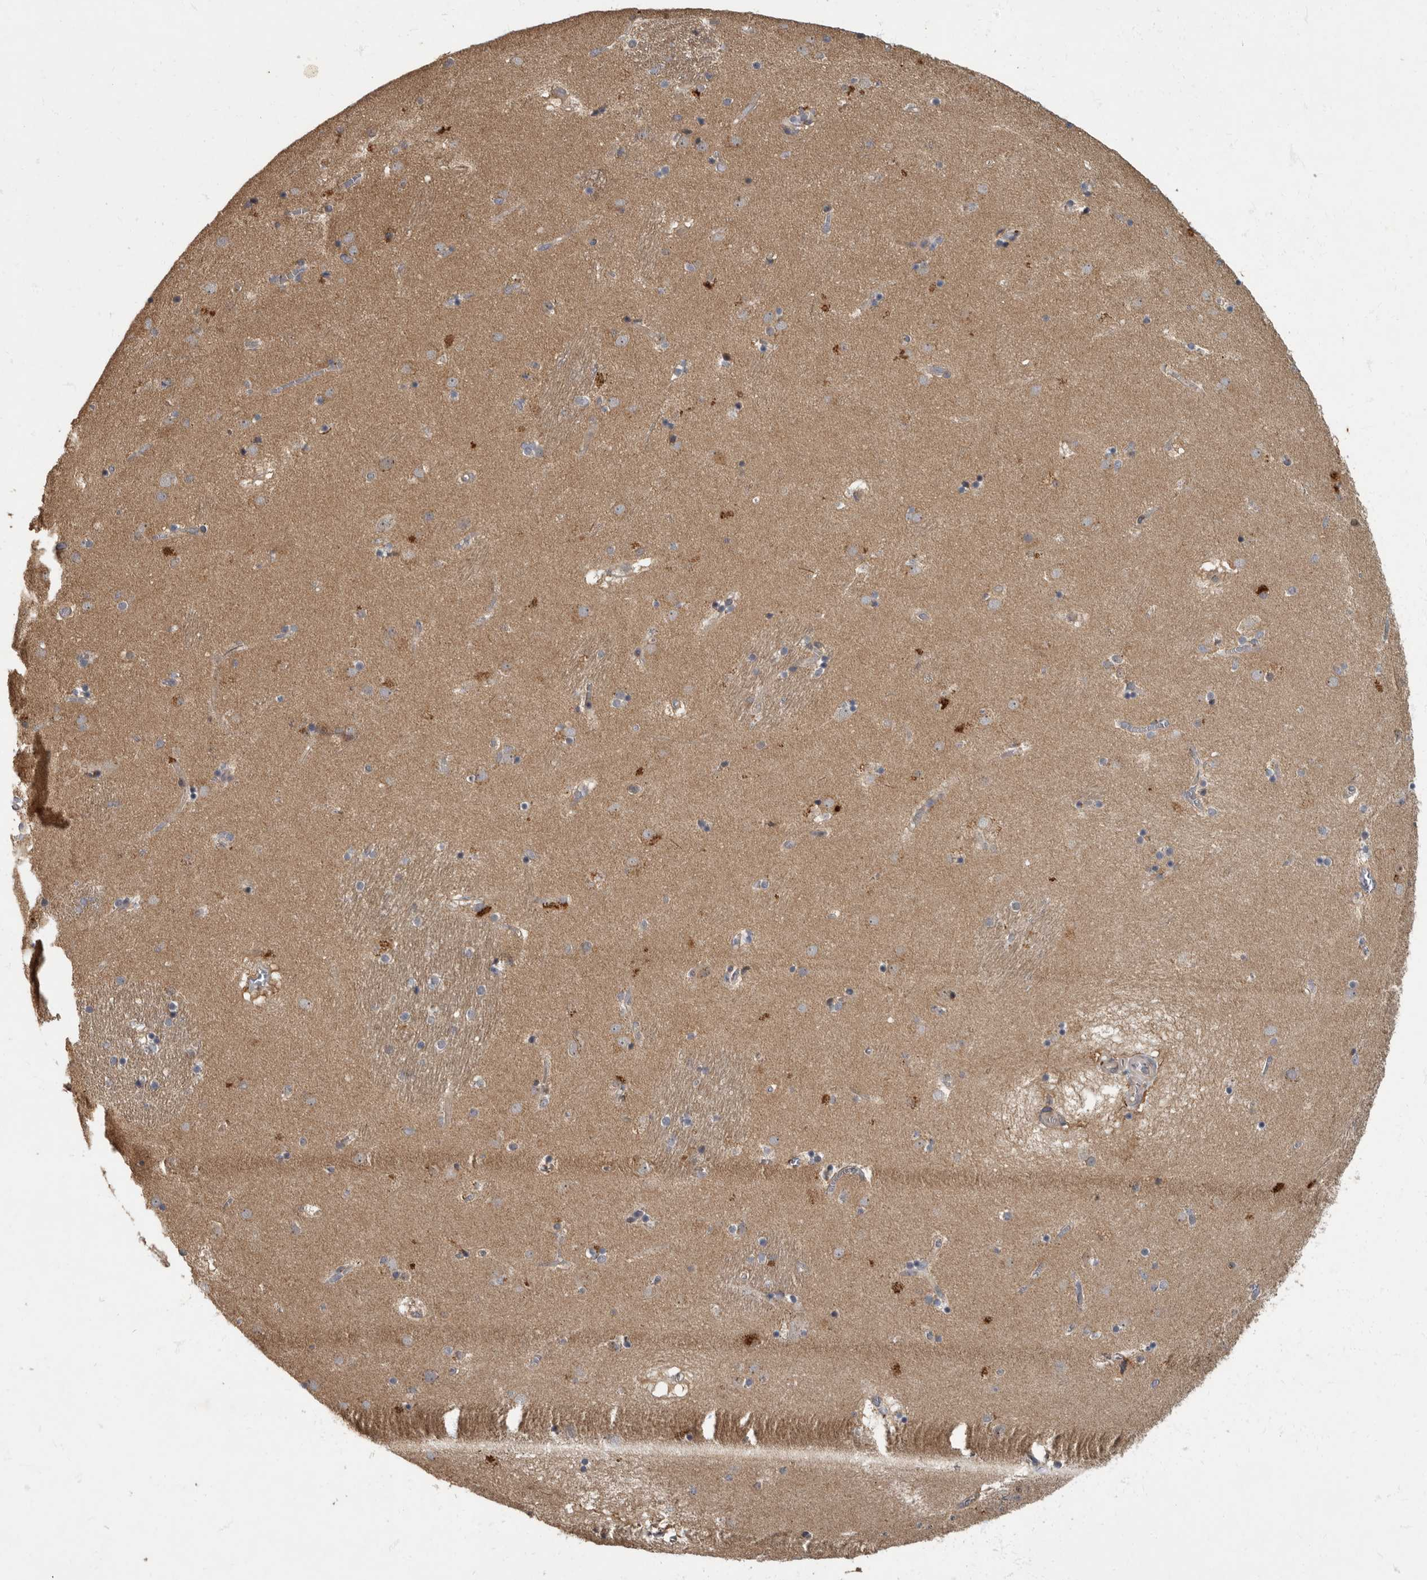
{"staining": {"intensity": "weak", "quantity": "25%-75%", "location": "cytoplasmic/membranous"}, "tissue": "caudate", "cell_type": "Glial cells", "image_type": "normal", "snomed": [{"axis": "morphology", "description": "Normal tissue, NOS"}, {"axis": "topography", "description": "Lateral ventricle wall"}], "caption": "About 25%-75% of glial cells in benign caudate exhibit weak cytoplasmic/membranous protein staining as visualized by brown immunohistochemical staining.", "gene": "IQCK", "patient": {"sex": "male", "age": 70}}